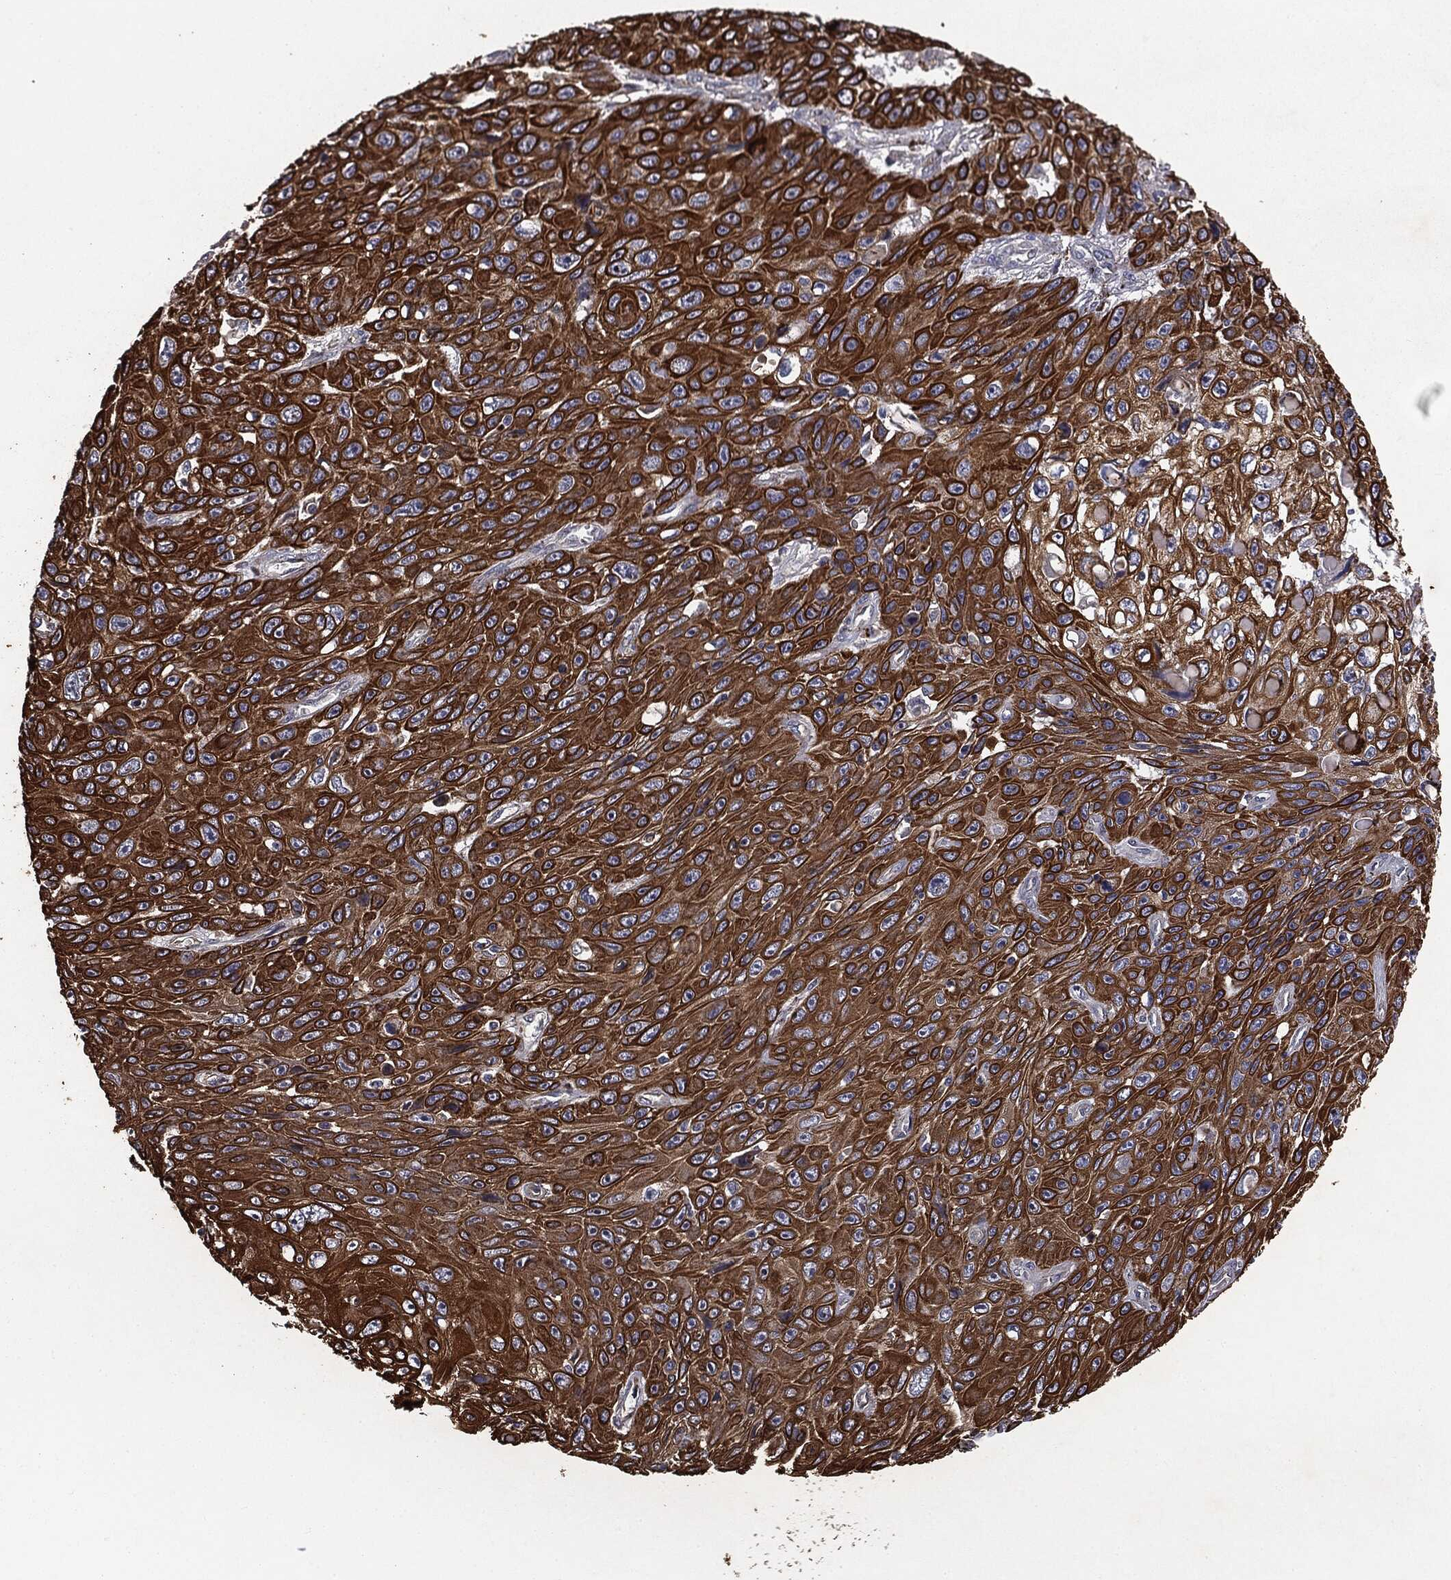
{"staining": {"intensity": "strong", "quantity": ">75%", "location": "cytoplasmic/membranous"}, "tissue": "skin cancer", "cell_type": "Tumor cells", "image_type": "cancer", "snomed": [{"axis": "morphology", "description": "Squamous cell carcinoma, NOS"}, {"axis": "topography", "description": "Skin"}], "caption": "Squamous cell carcinoma (skin) stained with a protein marker reveals strong staining in tumor cells.", "gene": "KRT5", "patient": {"sex": "male", "age": 82}}